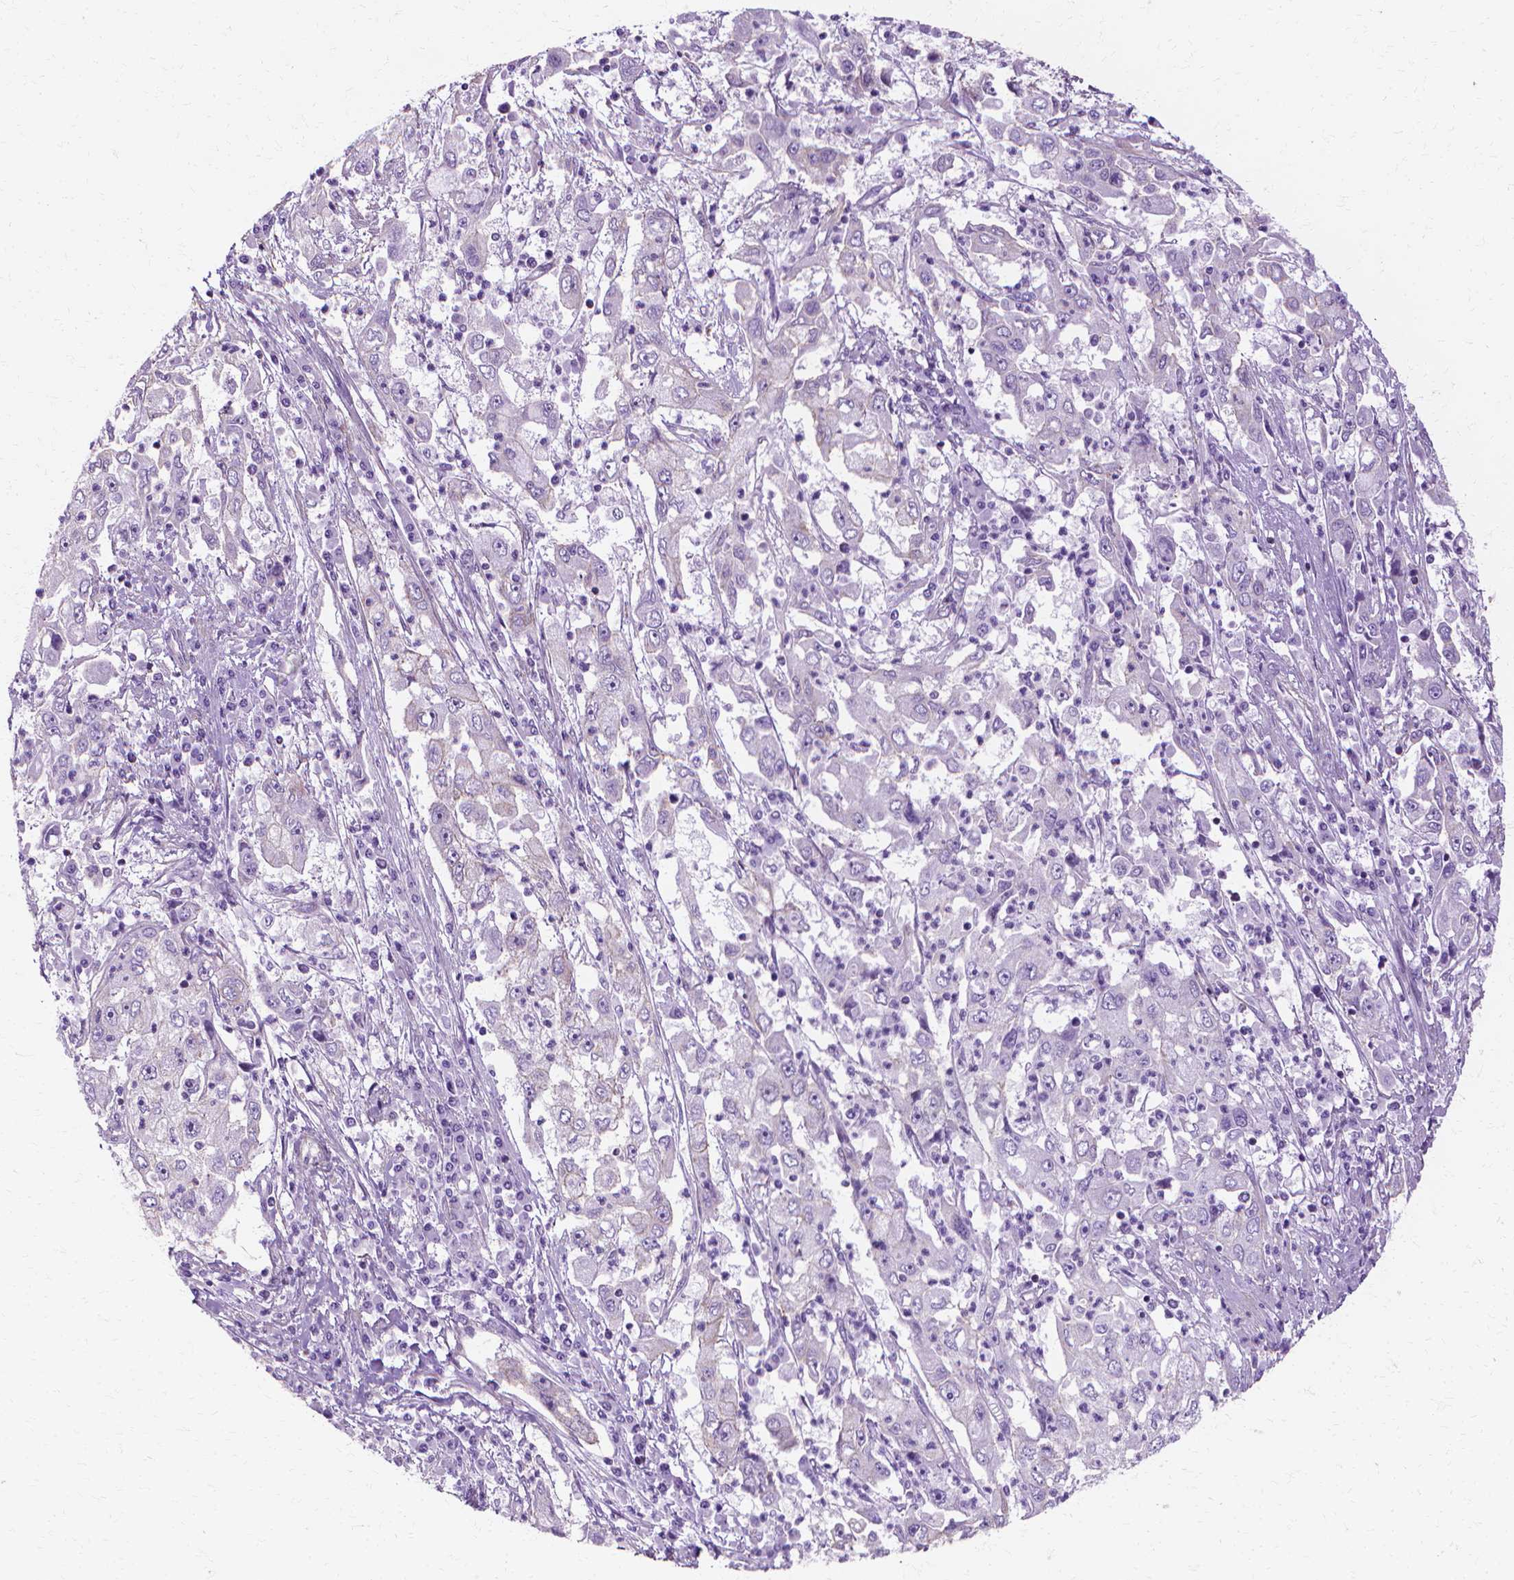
{"staining": {"intensity": "negative", "quantity": "none", "location": "none"}, "tissue": "cervical cancer", "cell_type": "Tumor cells", "image_type": "cancer", "snomed": [{"axis": "morphology", "description": "Squamous cell carcinoma, NOS"}, {"axis": "topography", "description": "Cervix"}], "caption": "Immunohistochemistry (IHC) of human cervical cancer (squamous cell carcinoma) shows no positivity in tumor cells.", "gene": "CFAP157", "patient": {"sex": "female", "age": 36}}